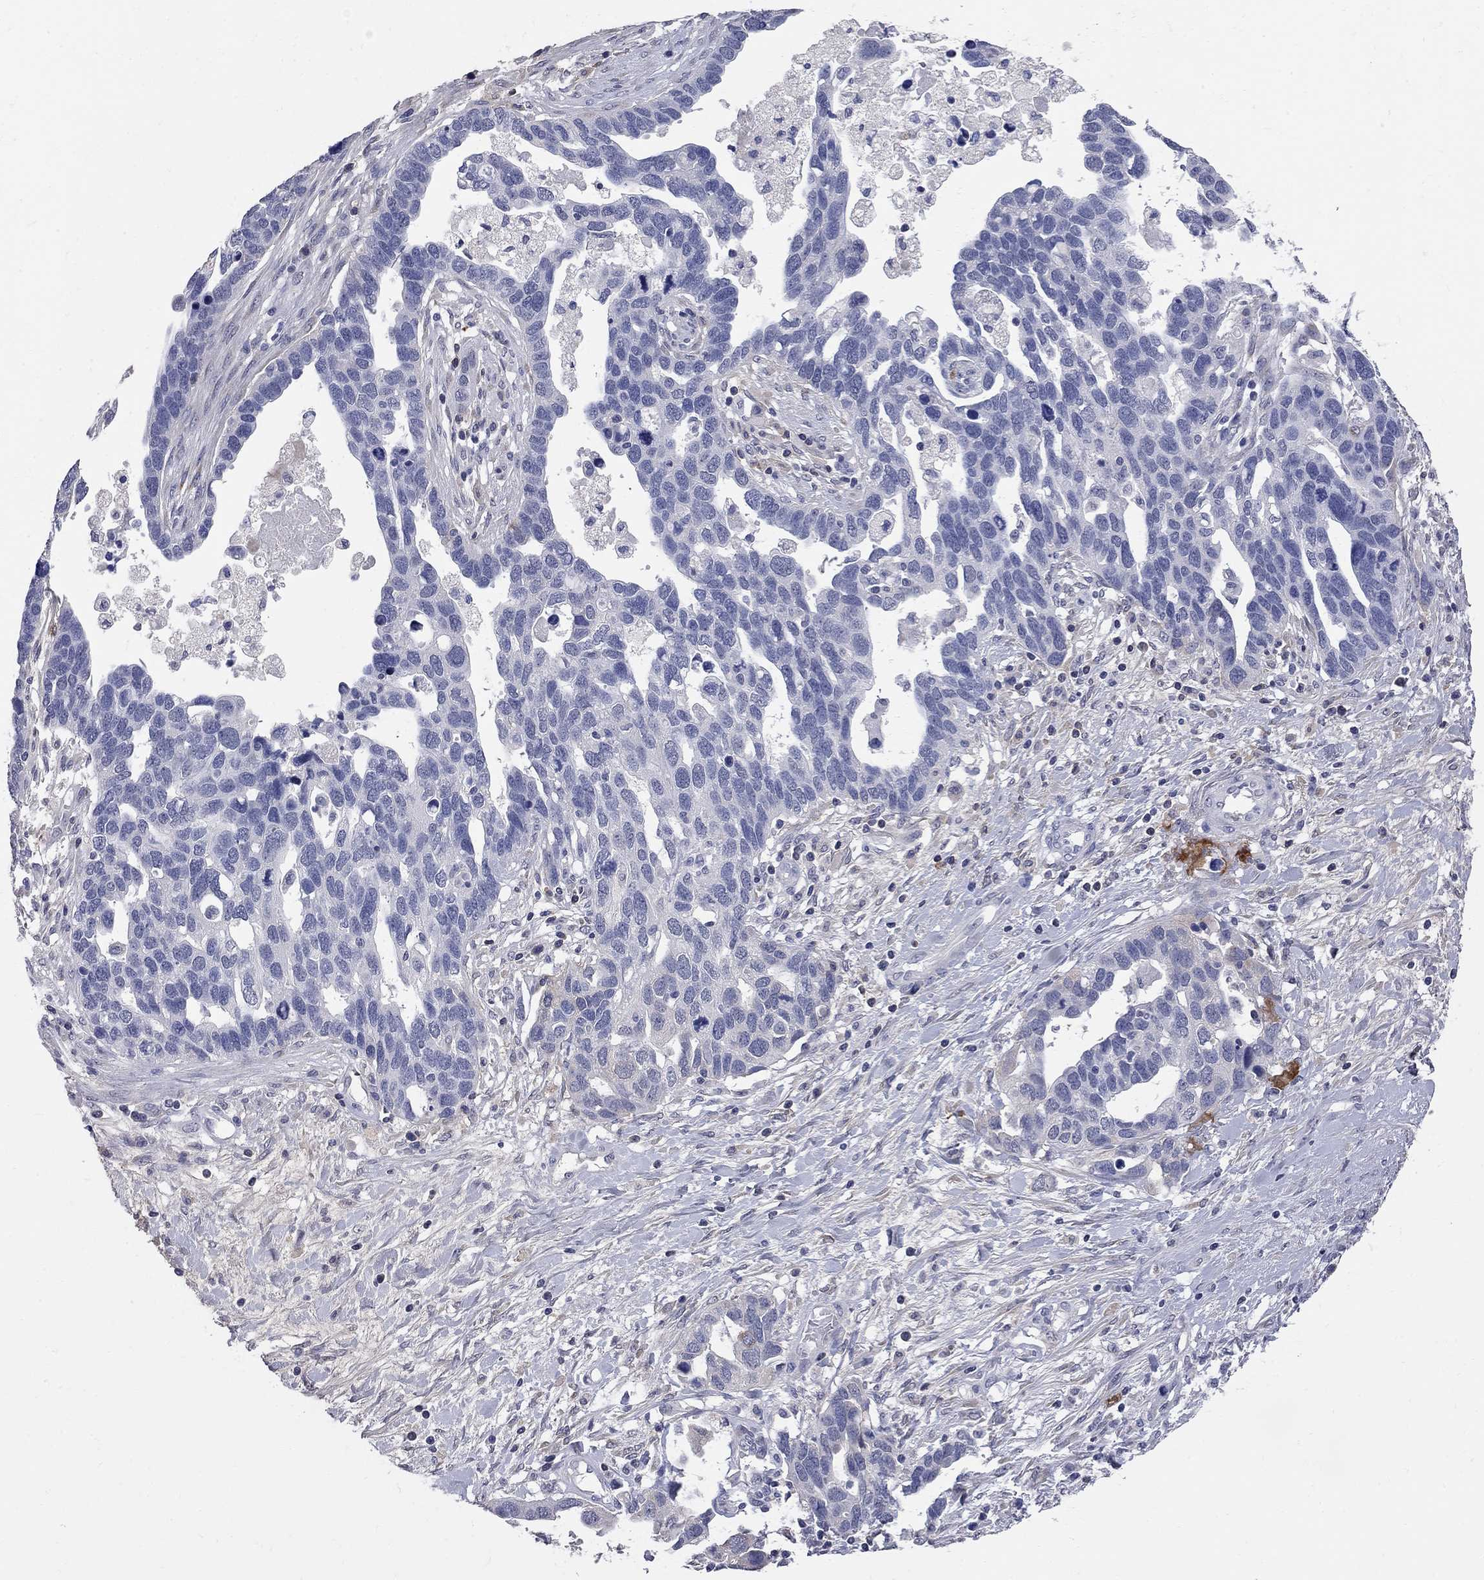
{"staining": {"intensity": "negative", "quantity": "none", "location": "none"}, "tissue": "ovarian cancer", "cell_type": "Tumor cells", "image_type": "cancer", "snomed": [{"axis": "morphology", "description": "Cystadenocarcinoma, serous, NOS"}, {"axis": "topography", "description": "Ovary"}], "caption": "The photomicrograph reveals no staining of tumor cells in serous cystadenocarcinoma (ovarian).", "gene": "FAM221B", "patient": {"sex": "female", "age": 54}}